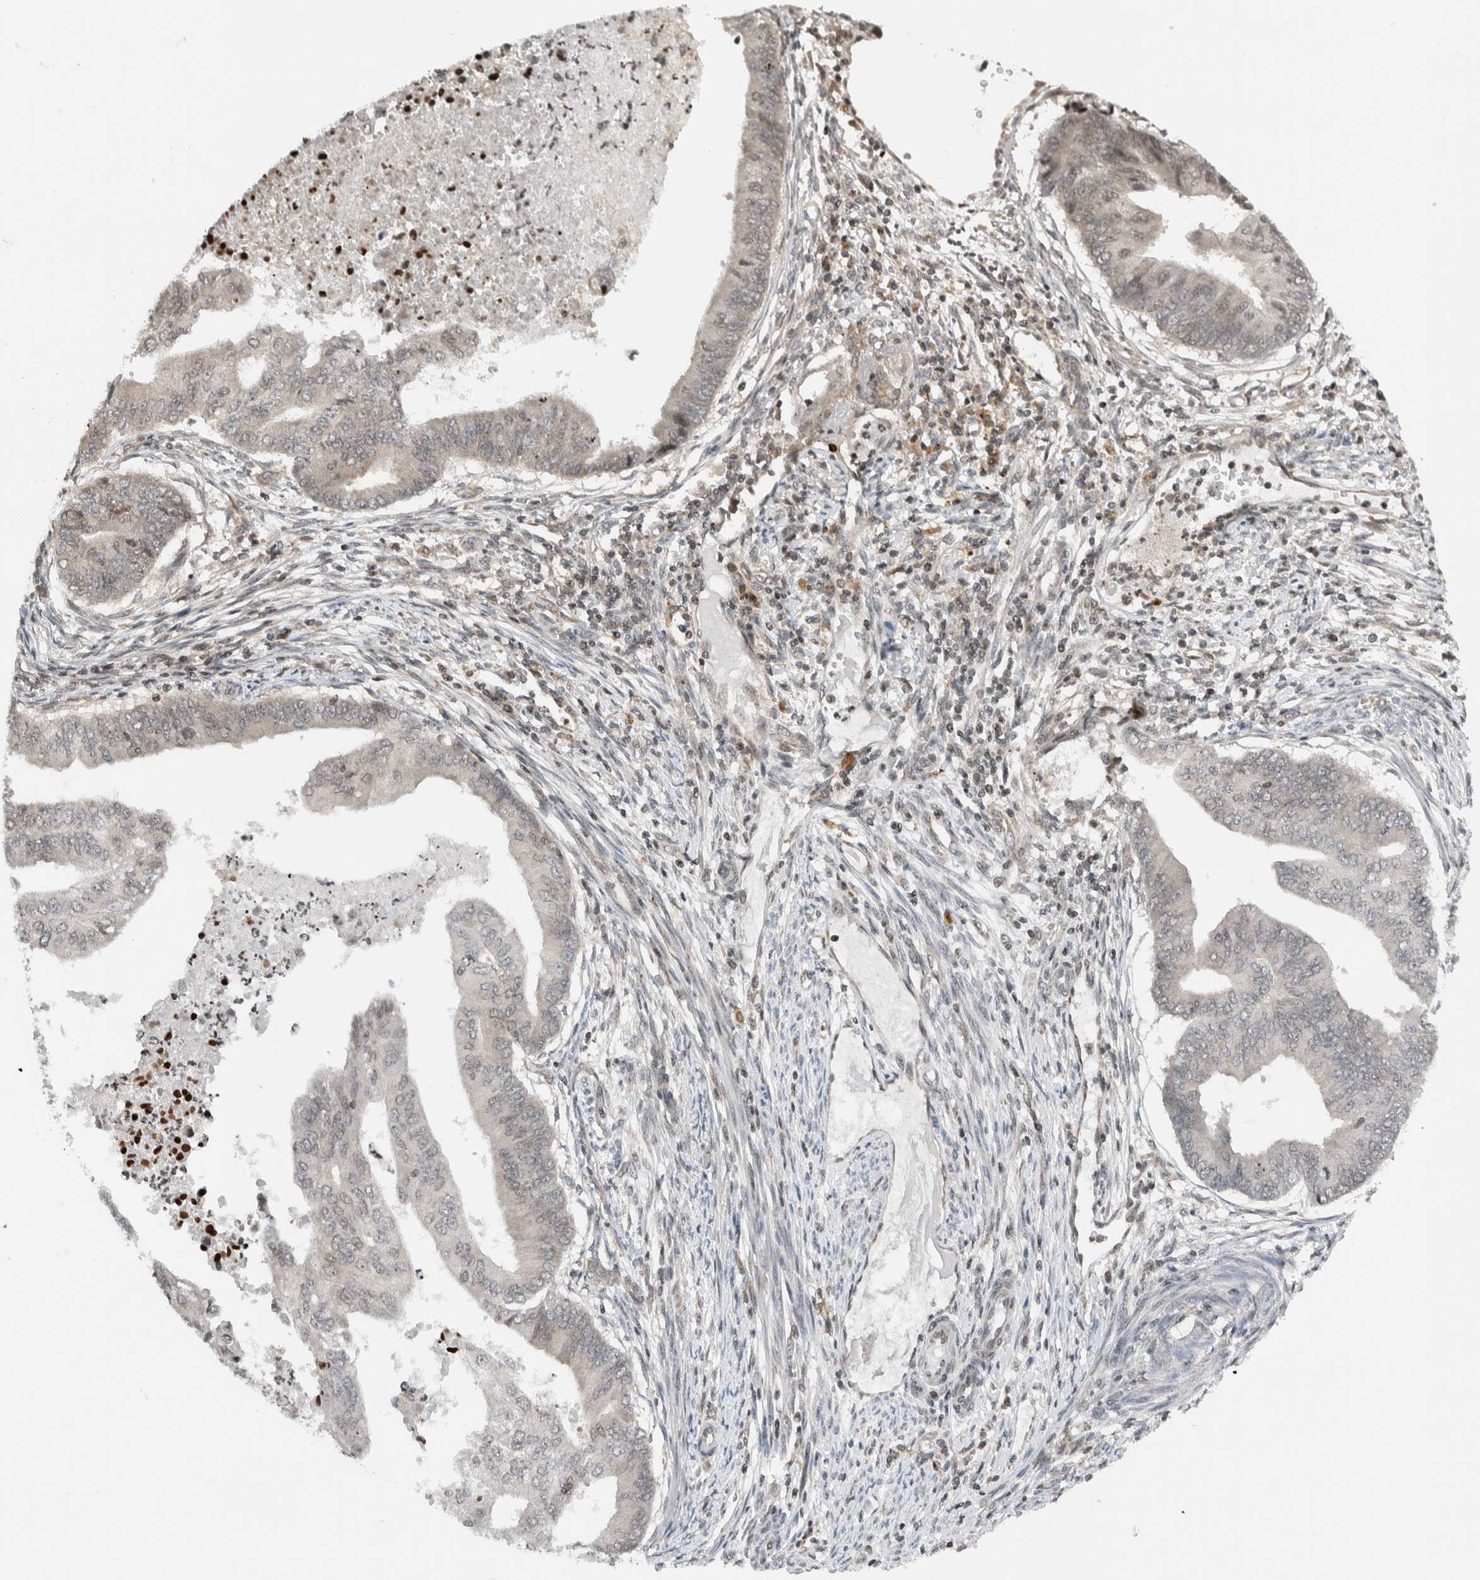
{"staining": {"intensity": "weak", "quantity": "<25%", "location": "nuclear"}, "tissue": "endometrial cancer", "cell_type": "Tumor cells", "image_type": "cancer", "snomed": [{"axis": "morphology", "description": "Polyp, NOS"}, {"axis": "morphology", "description": "Adenocarcinoma, NOS"}, {"axis": "morphology", "description": "Adenoma, NOS"}, {"axis": "topography", "description": "Endometrium"}], "caption": "The immunohistochemistry micrograph has no significant positivity in tumor cells of endometrial cancer tissue. (DAB (3,3'-diaminobenzidine) immunohistochemistry (IHC) visualized using brightfield microscopy, high magnification).", "gene": "NPLOC4", "patient": {"sex": "female", "age": 79}}